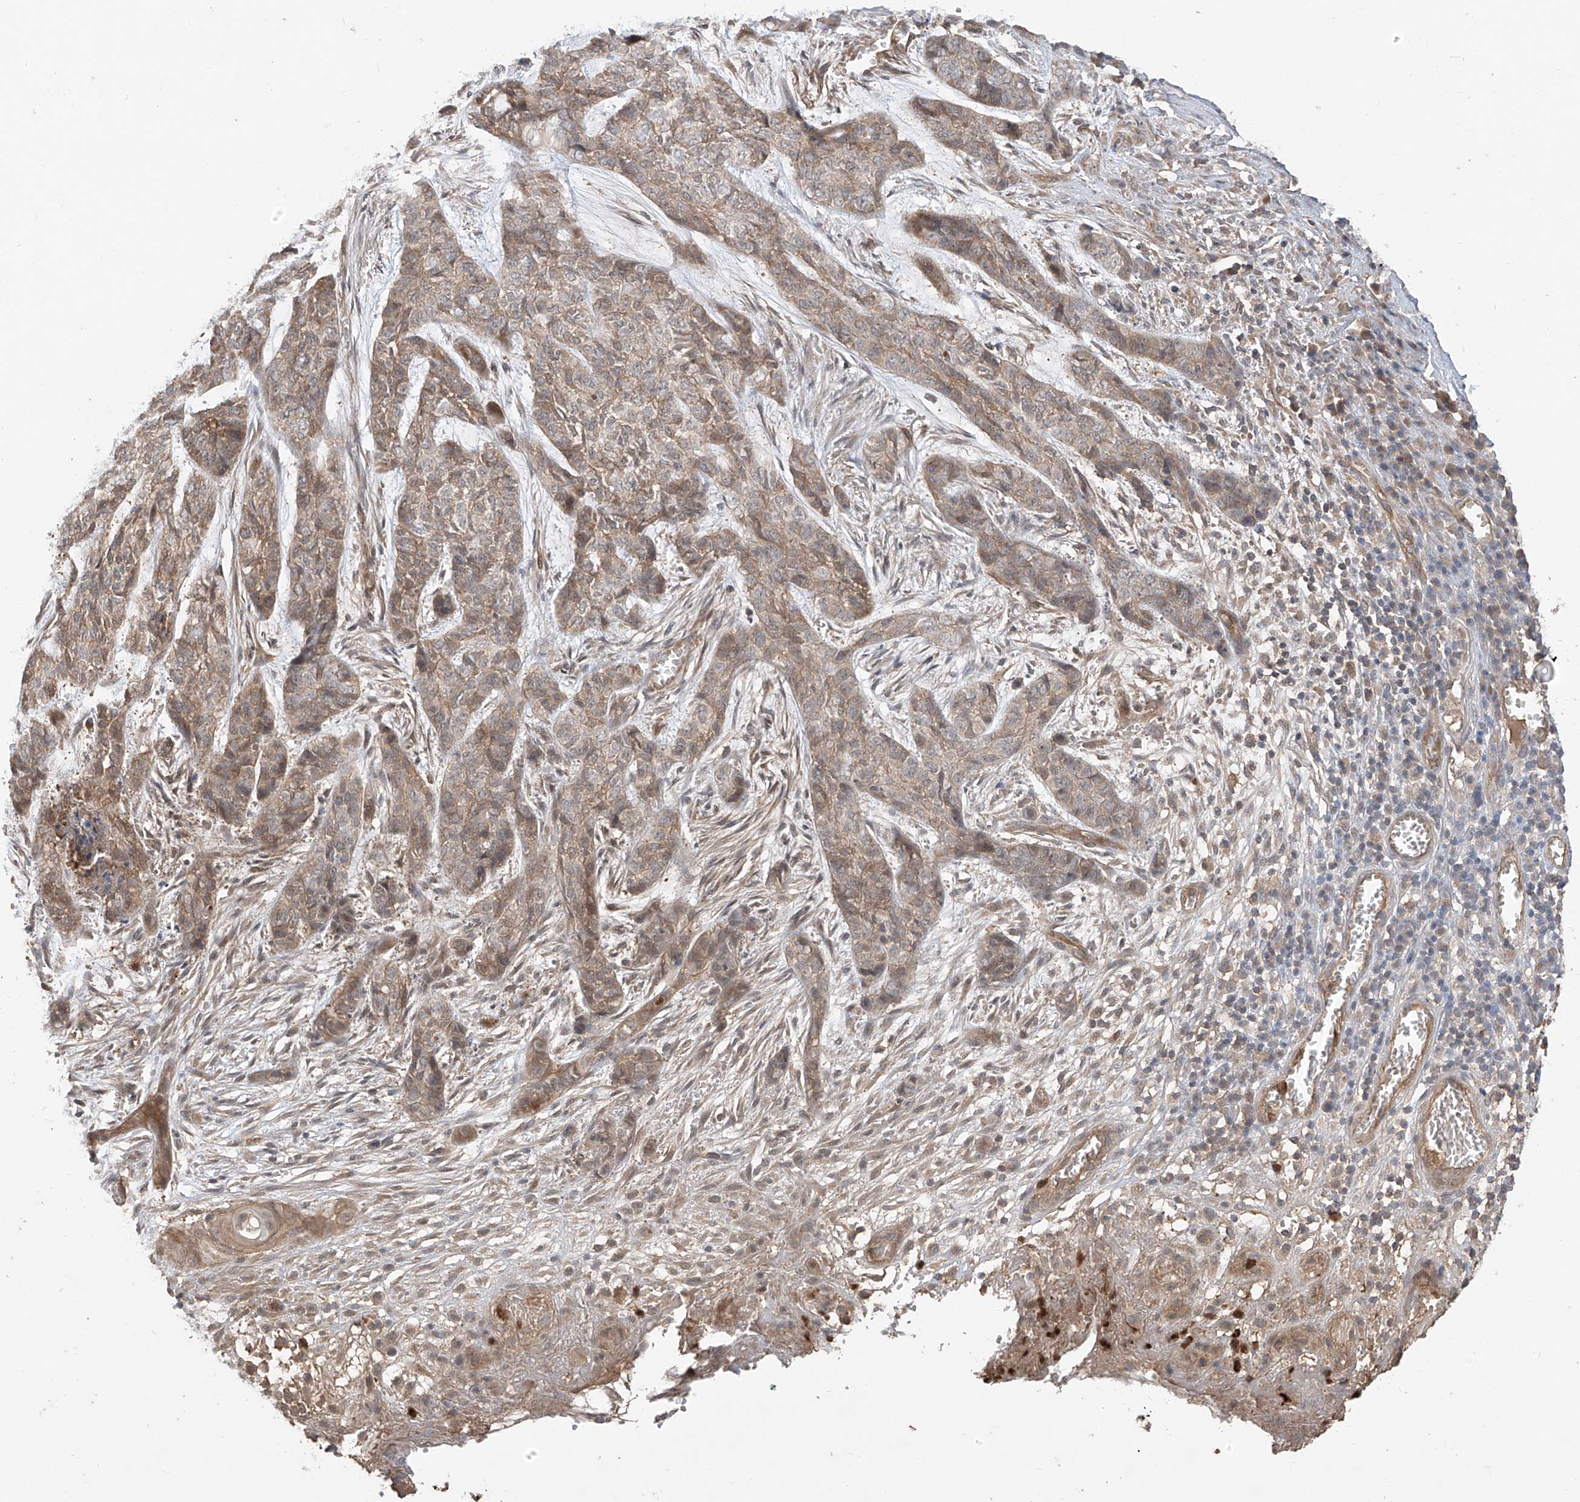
{"staining": {"intensity": "moderate", "quantity": "25%-75%", "location": "cytoplasmic/membranous"}, "tissue": "skin cancer", "cell_type": "Tumor cells", "image_type": "cancer", "snomed": [{"axis": "morphology", "description": "Basal cell carcinoma"}, {"axis": "topography", "description": "Skin"}], "caption": "High-magnification brightfield microscopy of skin cancer stained with DAB (brown) and counterstained with hematoxylin (blue). tumor cells exhibit moderate cytoplasmic/membranous positivity is seen in about25%-75% of cells.", "gene": "CACNA2D4", "patient": {"sex": "female", "age": 64}}